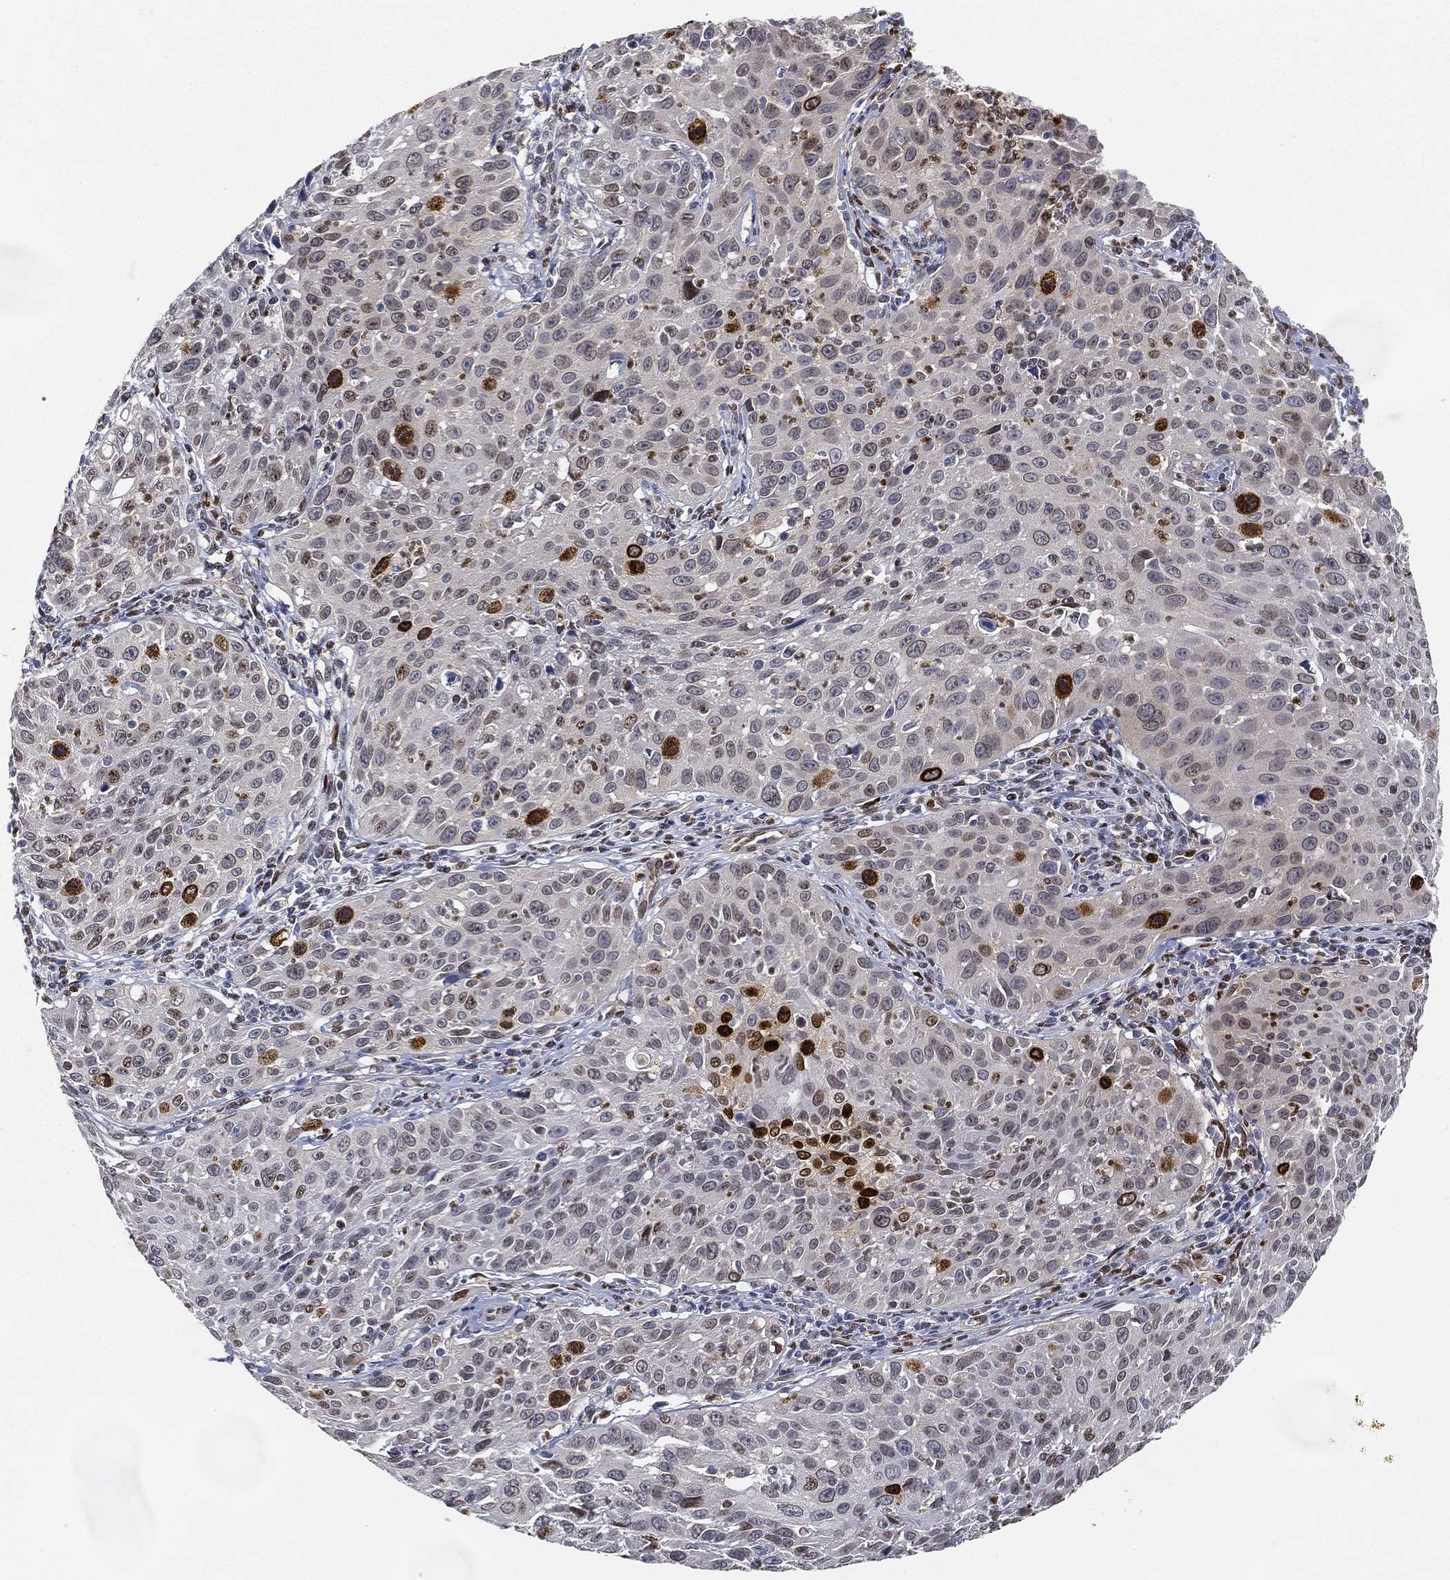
{"staining": {"intensity": "strong", "quantity": "<25%", "location": "cytoplasmic/membranous,nuclear"}, "tissue": "cervical cancer", "cell_type": "Tumor cells", "image_type": "cancer", "snomed": [{"axis": "morphology", "description": "Squamous cell carcinoma, NOS"}, {"axis": "topography", "description": "Cervix"}], "caption": "Immunohistochemistry (IHC) image of squamous cell carcinoma (cervical) stained for a protein (brown), which shows medium levels of strong cytoplasmic/membranous and nuclear staining in approximately <25% of tumor cells.", "gene": "LMNB1", "patient": {"sex": "female", "age": 26}}